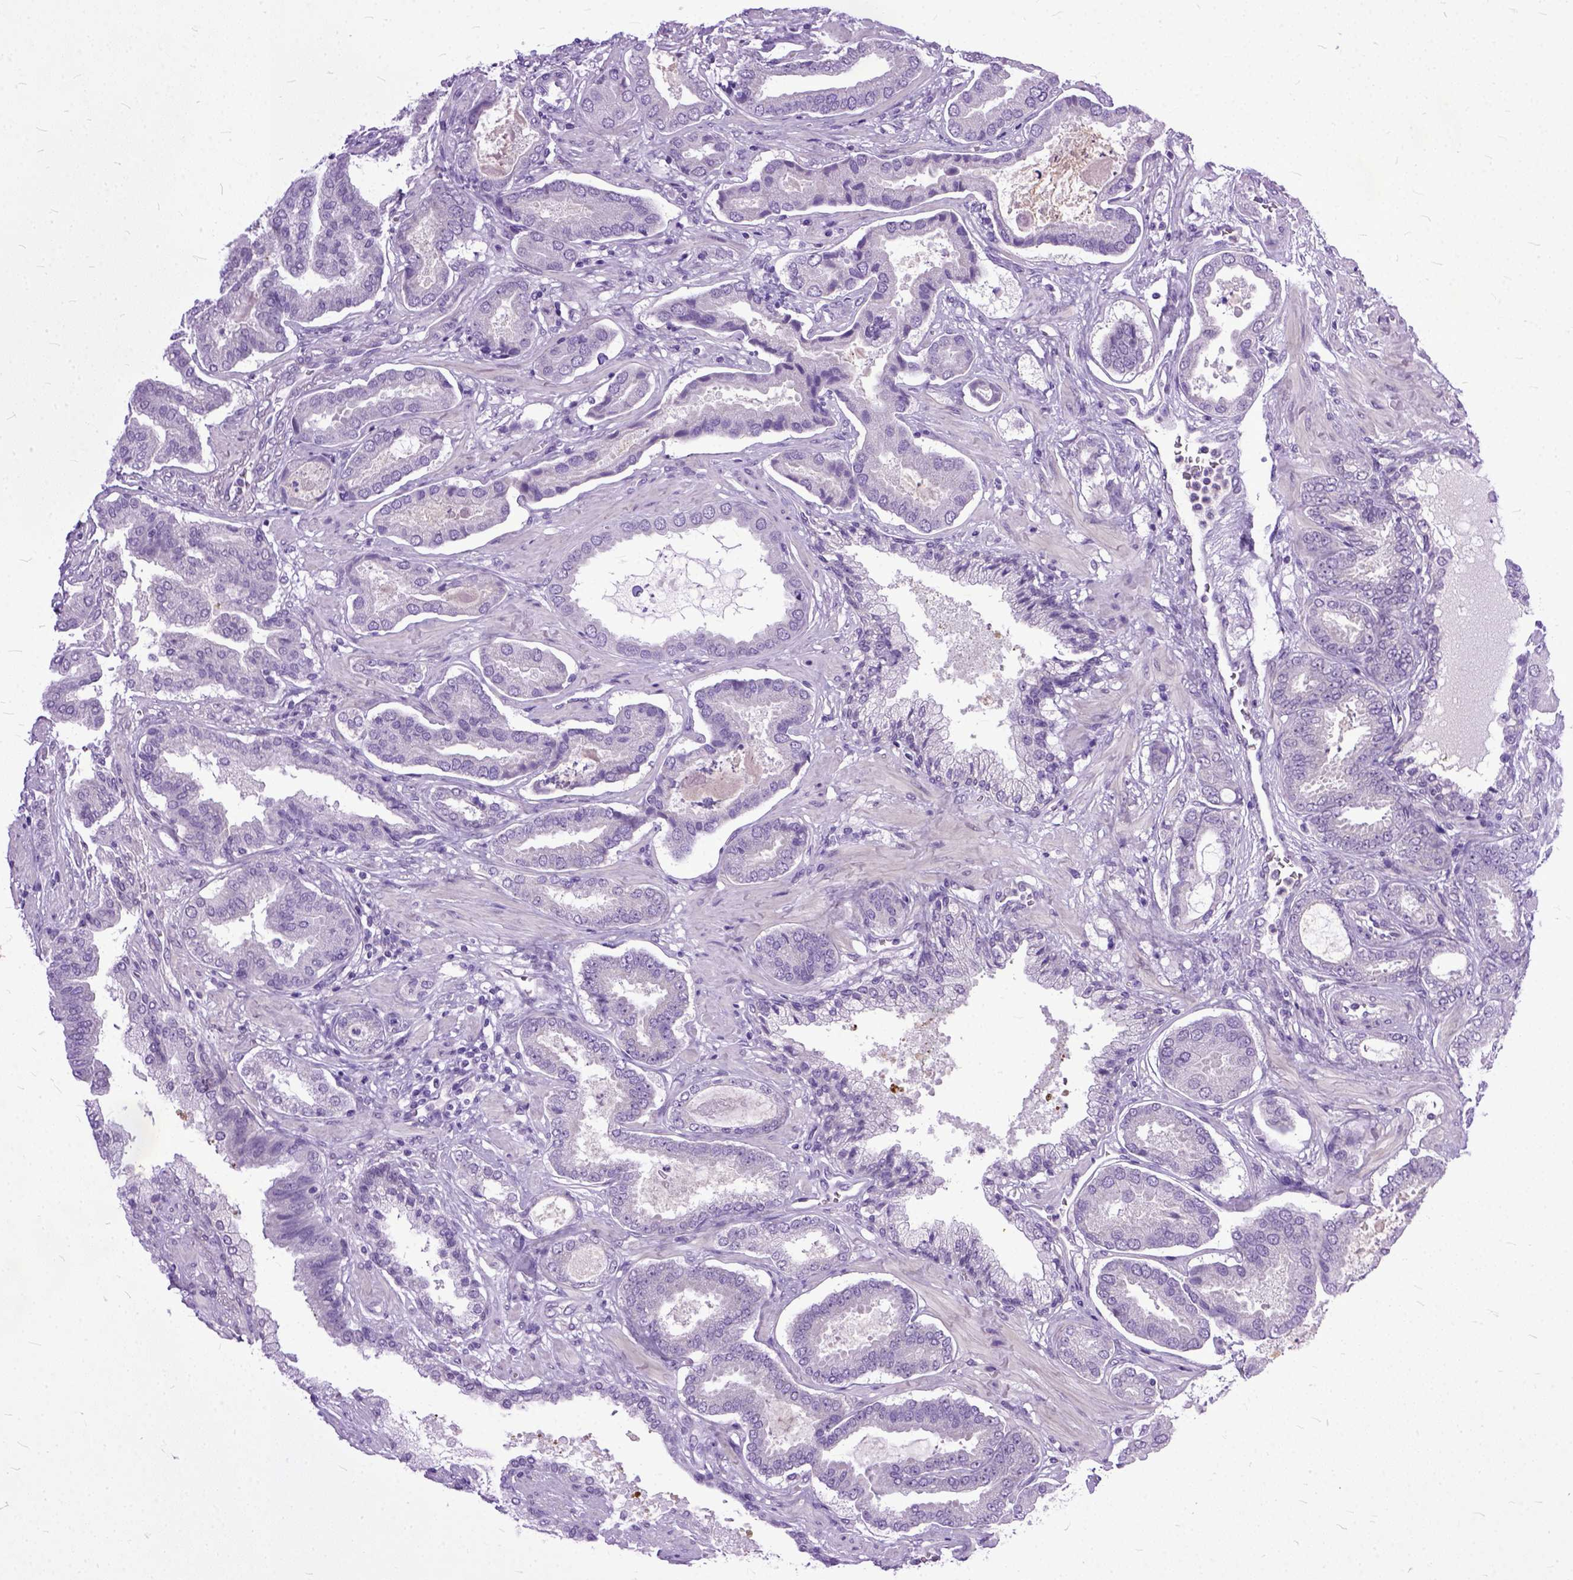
{"staining": {"intensity": "negative", "quantity": "none", "location": "none"}, "tissue": "prostate cancer", "cell_type": "Tumor cells", "image_type": "cancer", "snomed": [{"axis": "morphology", "description": "Adenocarcinoma, NOS"}, {"axis": "topography", "description": "Prostate"}], "caption": "An image of human prostate cancer is negative for staining in tumor cells. The staining is performed using DAB (3,3'-diaminobenzidine) brown chromogen with nuclei counter-stained in using hematoxylin.", "gene": "TCEAL7", "patient": {"sex": "male", "age": 64}}